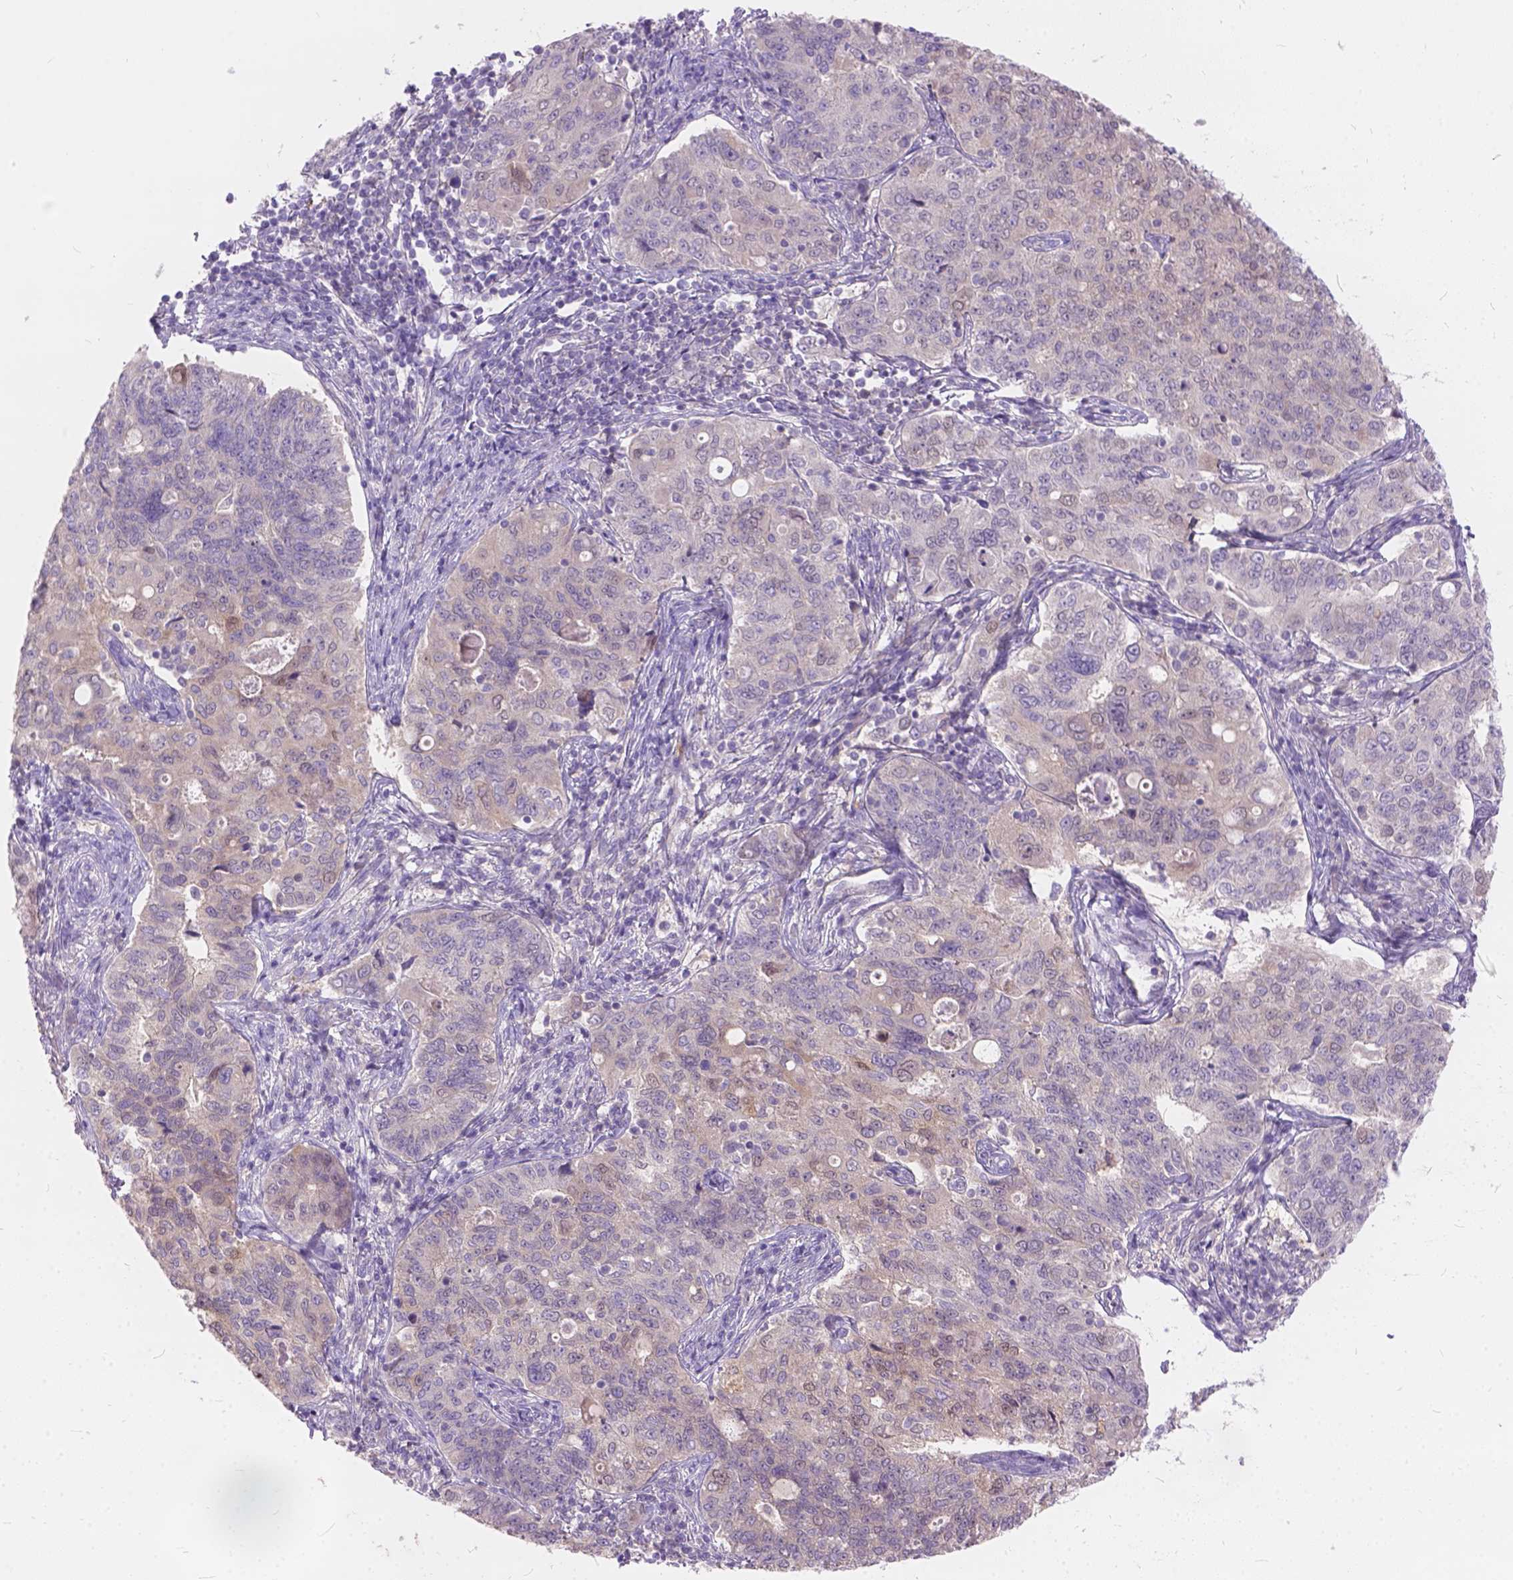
{"staining": {"intensity": "weak", "quantity": "<25%", "location": "cytoplasmic/membranous"}, "tissue": "endometrial cancer", "cell_type": "Tumor cells", "image_type": "cancer", "snomed": [{"axis": "morphology", "description": "Adenocarcinoma, NOS"}, {"axis": "topography", "description": "Endometrium"}], "caption": "This is an immunohistochemistry (IHC) photomicrograph of endometrial cancer (adenocarcinoma). There is no staining in tumor cells.", "gene": "PEX11G", "patient": {"sex": "female", "age": 43}}